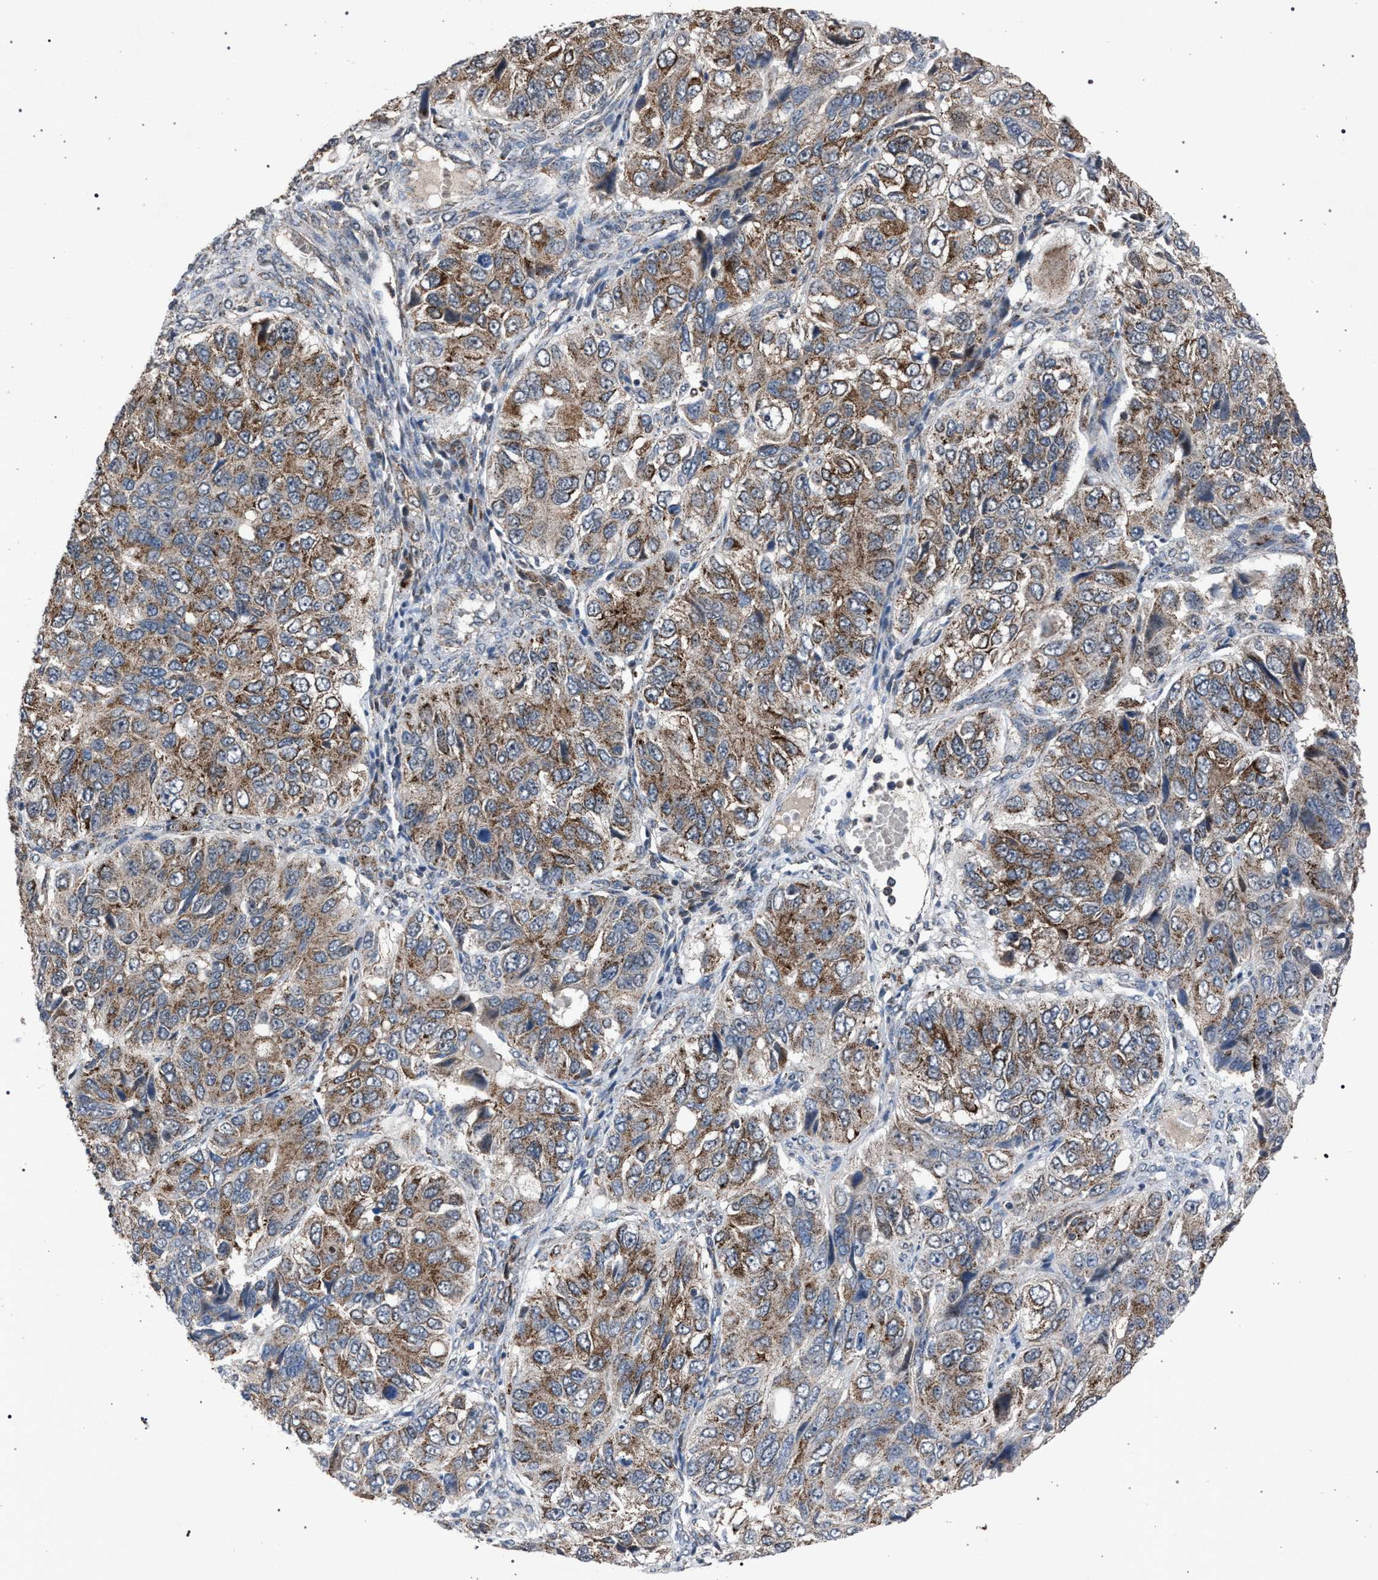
{"staining": {"intensity": "moderate", "quantity": ">75%", "location": "cytoplasmic/membranous"}, "tissue": "ovarian cancer", "cell_type": "Tumor cells", "image_type": "cancer", "snomed": [{"axis": "morphology", "description": "Carcinoma, endometroid"}, {"axis": "topography", "description": "Ovary"}], "caption": "There is medium levels of moderate cytoplasmic/membranous expression in tumor cells of ovarian endometroid carcinoma, as demonstrated by immunohistochemical staining (brown color).", "gene": "HSD17B4", "patient": {"sex": "female", "age": 51}}